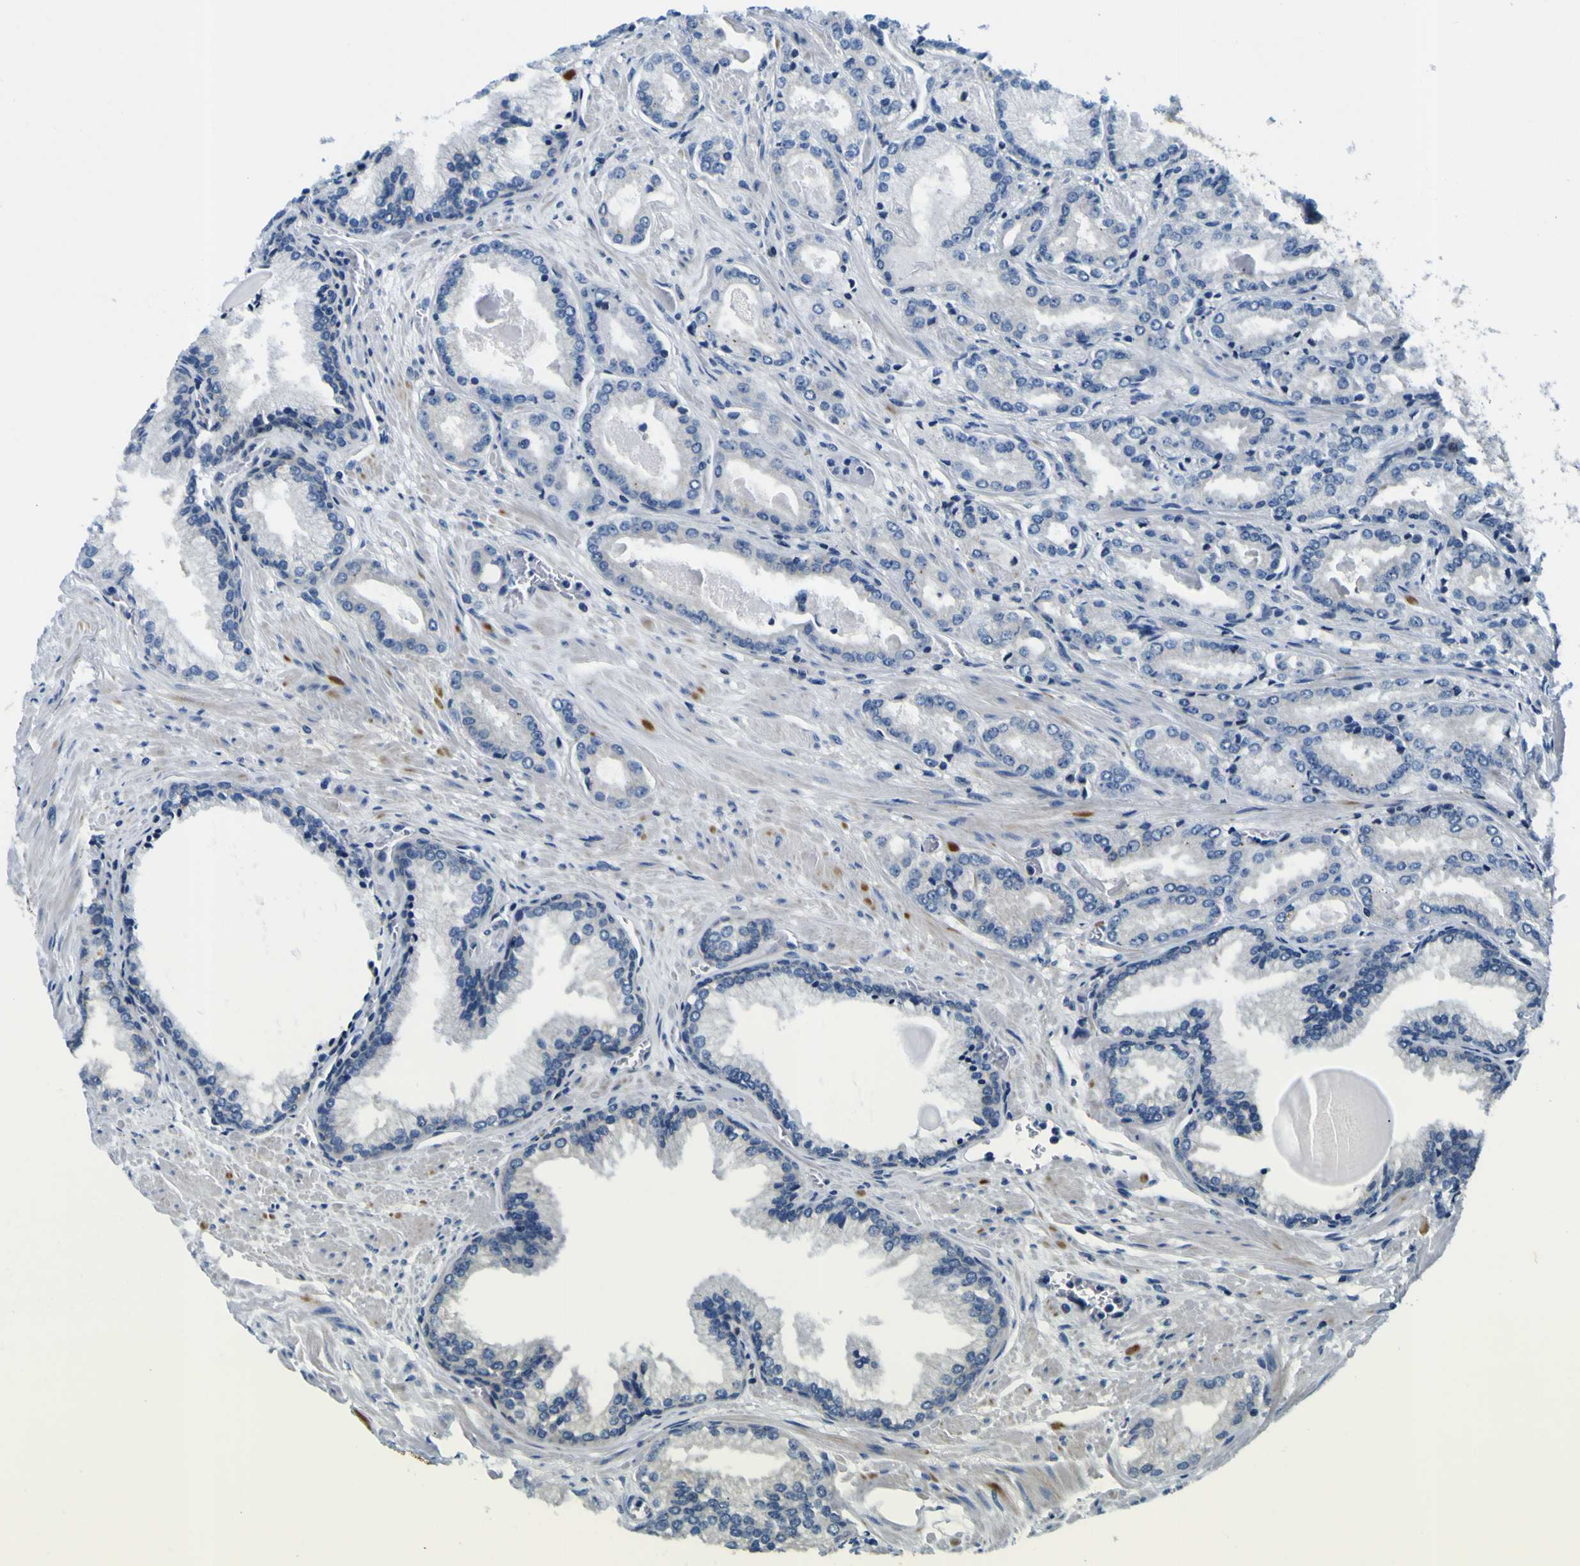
{"staining": {"intensity": "weak", "quantity": "<25%", "location": "cytoplasmic/membranous"}, "tissue": "prostate cancer", "cell_type": "Tumor cells", "image_type": "cancer", "snomed": [{"axis": "morphology", "description": "Adenocarcinoma, Low grade"}, {"axis": "topography", "description": "Prostate"}], "caption": "Immunohistochemistry (IHC) of human prostate low-grade adenocarcinoma demonstrates no staining in tumor cells.", "gene": "NLRP3", "patient": {"sex": "male", "age": 59}}